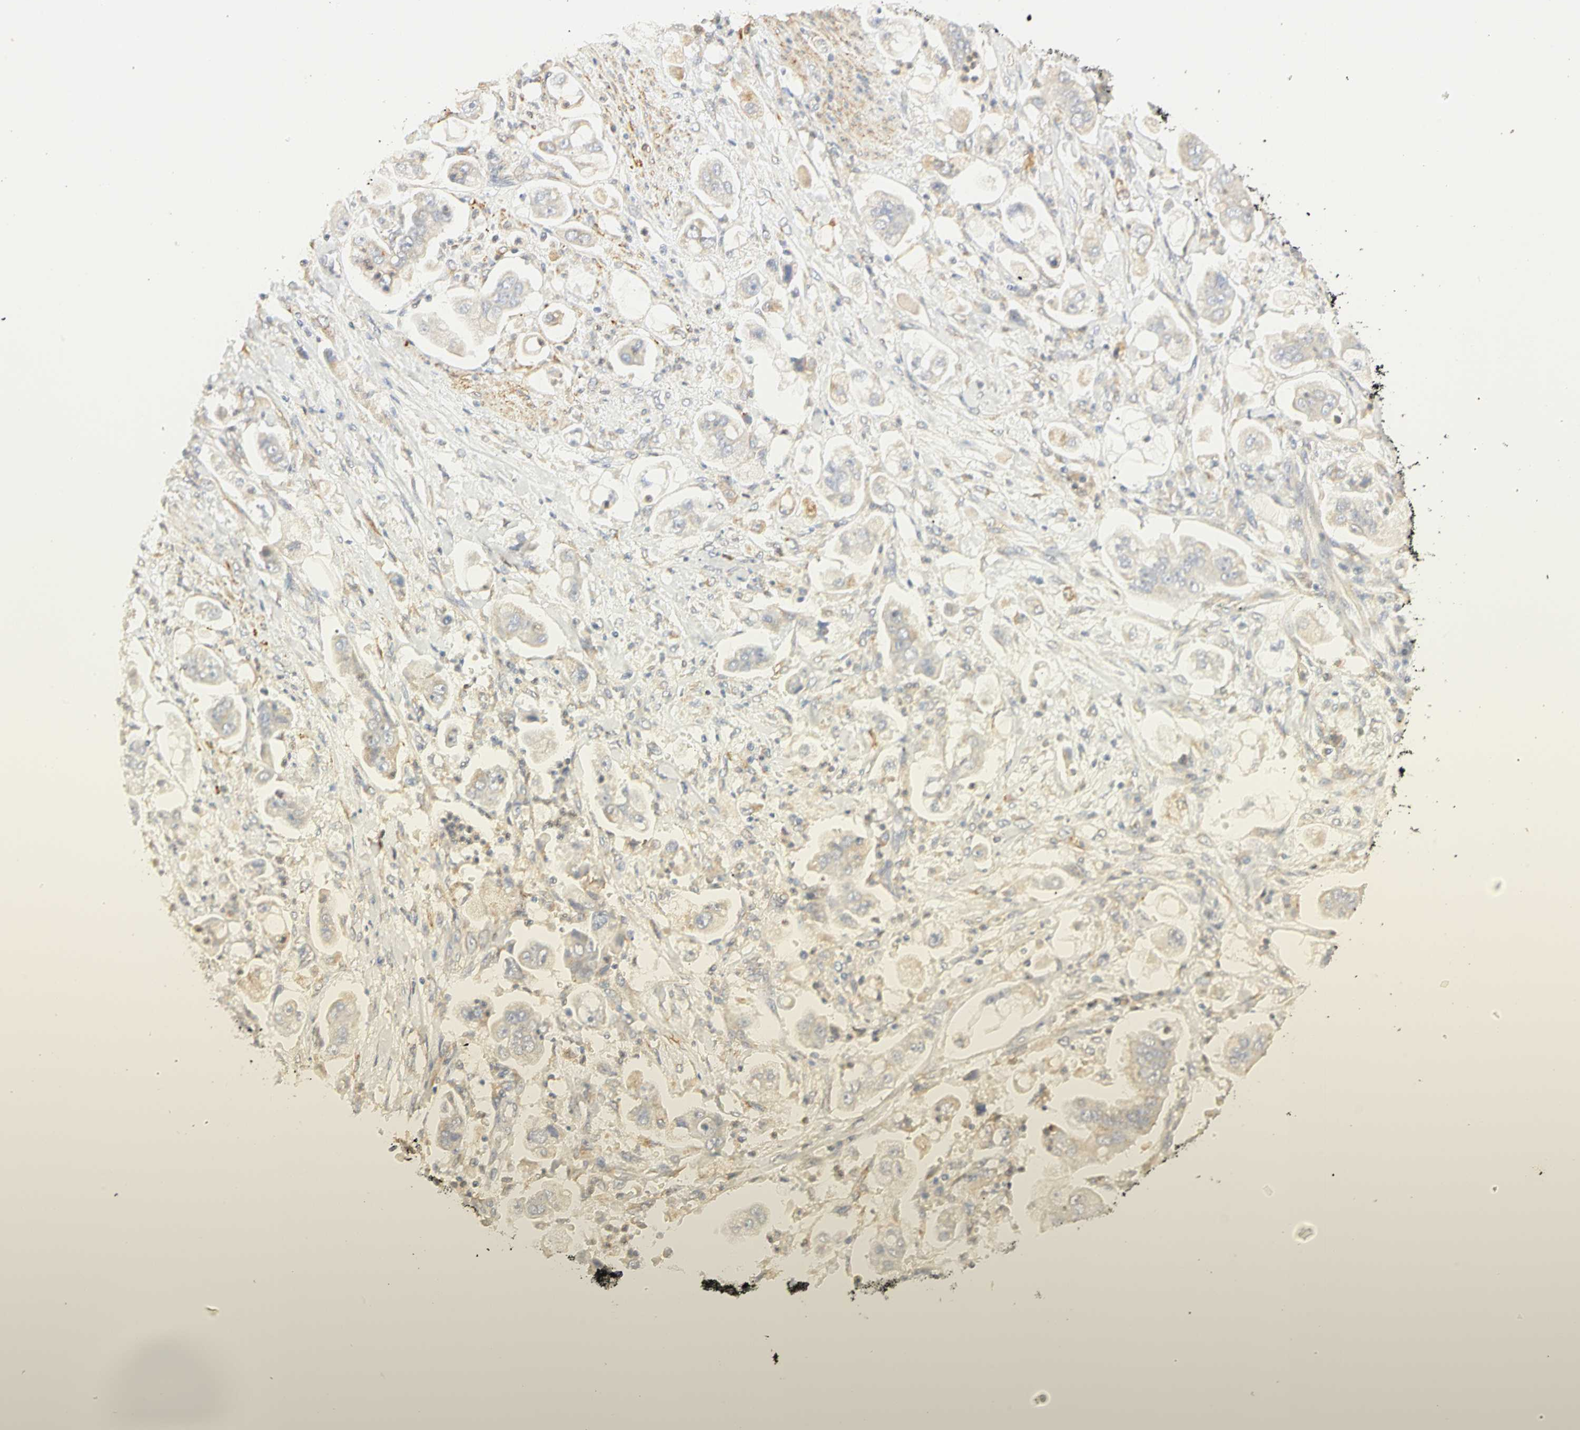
{"staining": {"intensity": "weak", "quantity": ">75%", "location": "cytoplasmic/membranous"}, "tissue": "stomach cancer", "cell_type": "Tumor cells", "image_type": "cancer", "snomed": [{"axis": "morphology", "description": "Adenocarcinoma, NOS"}, {"axis": "topography", "description": "Stomach"}], "caption": "This histopathology image demonstrates immunohistochemistry (IHC) staining of human stomach cancer (adenocarcinoma), with low weak cytoplasmic/membranous staining in about >75% of tumor cells.", "gene": "GNRH2", "patient": {"sex": "male", "age": 62}}